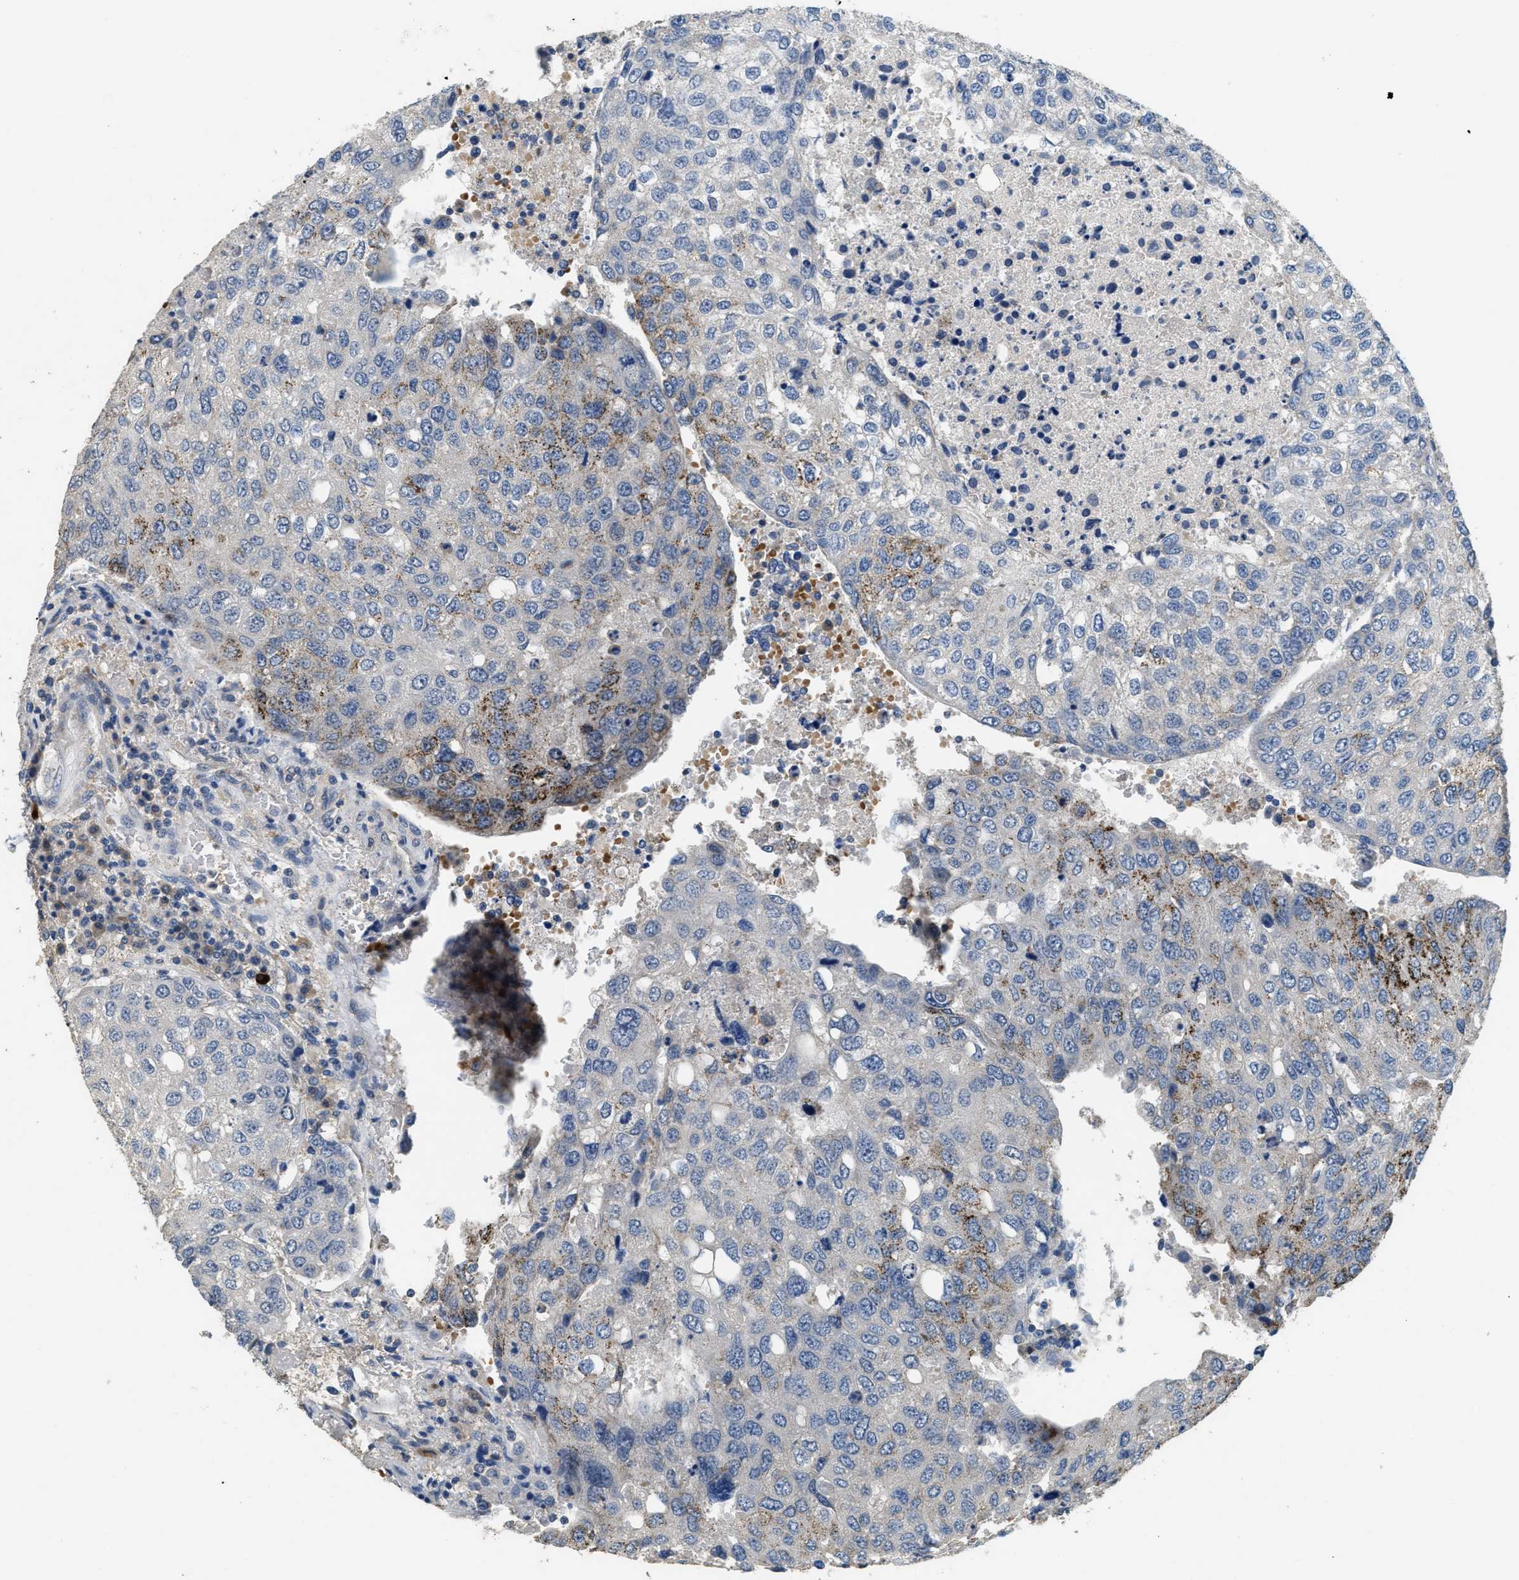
{"staining": {"intensity": "moderate", "quantity": "25%-75%", "location": "cytoplasmic/membranous"}, "tissue": "urothelial cancer", "cell_type": "Tumor cells", "image_type": "cancer", "snomed": [{"axis": "morphology", "description": "Urothelial carcinoma, High grade"}, {"axis": "topography", "description": "Lymph node"}, {"axis": "topography", "description": "Urinary bladder"}], "caption": "Protein expression by IHC exhibits moderate cytoplasmic/membranous expression in approximately 25%-75% of tumor cells in urothelial cancer.", "gene": "DGKE", "patient": {"sex": "male", "age": 51}}